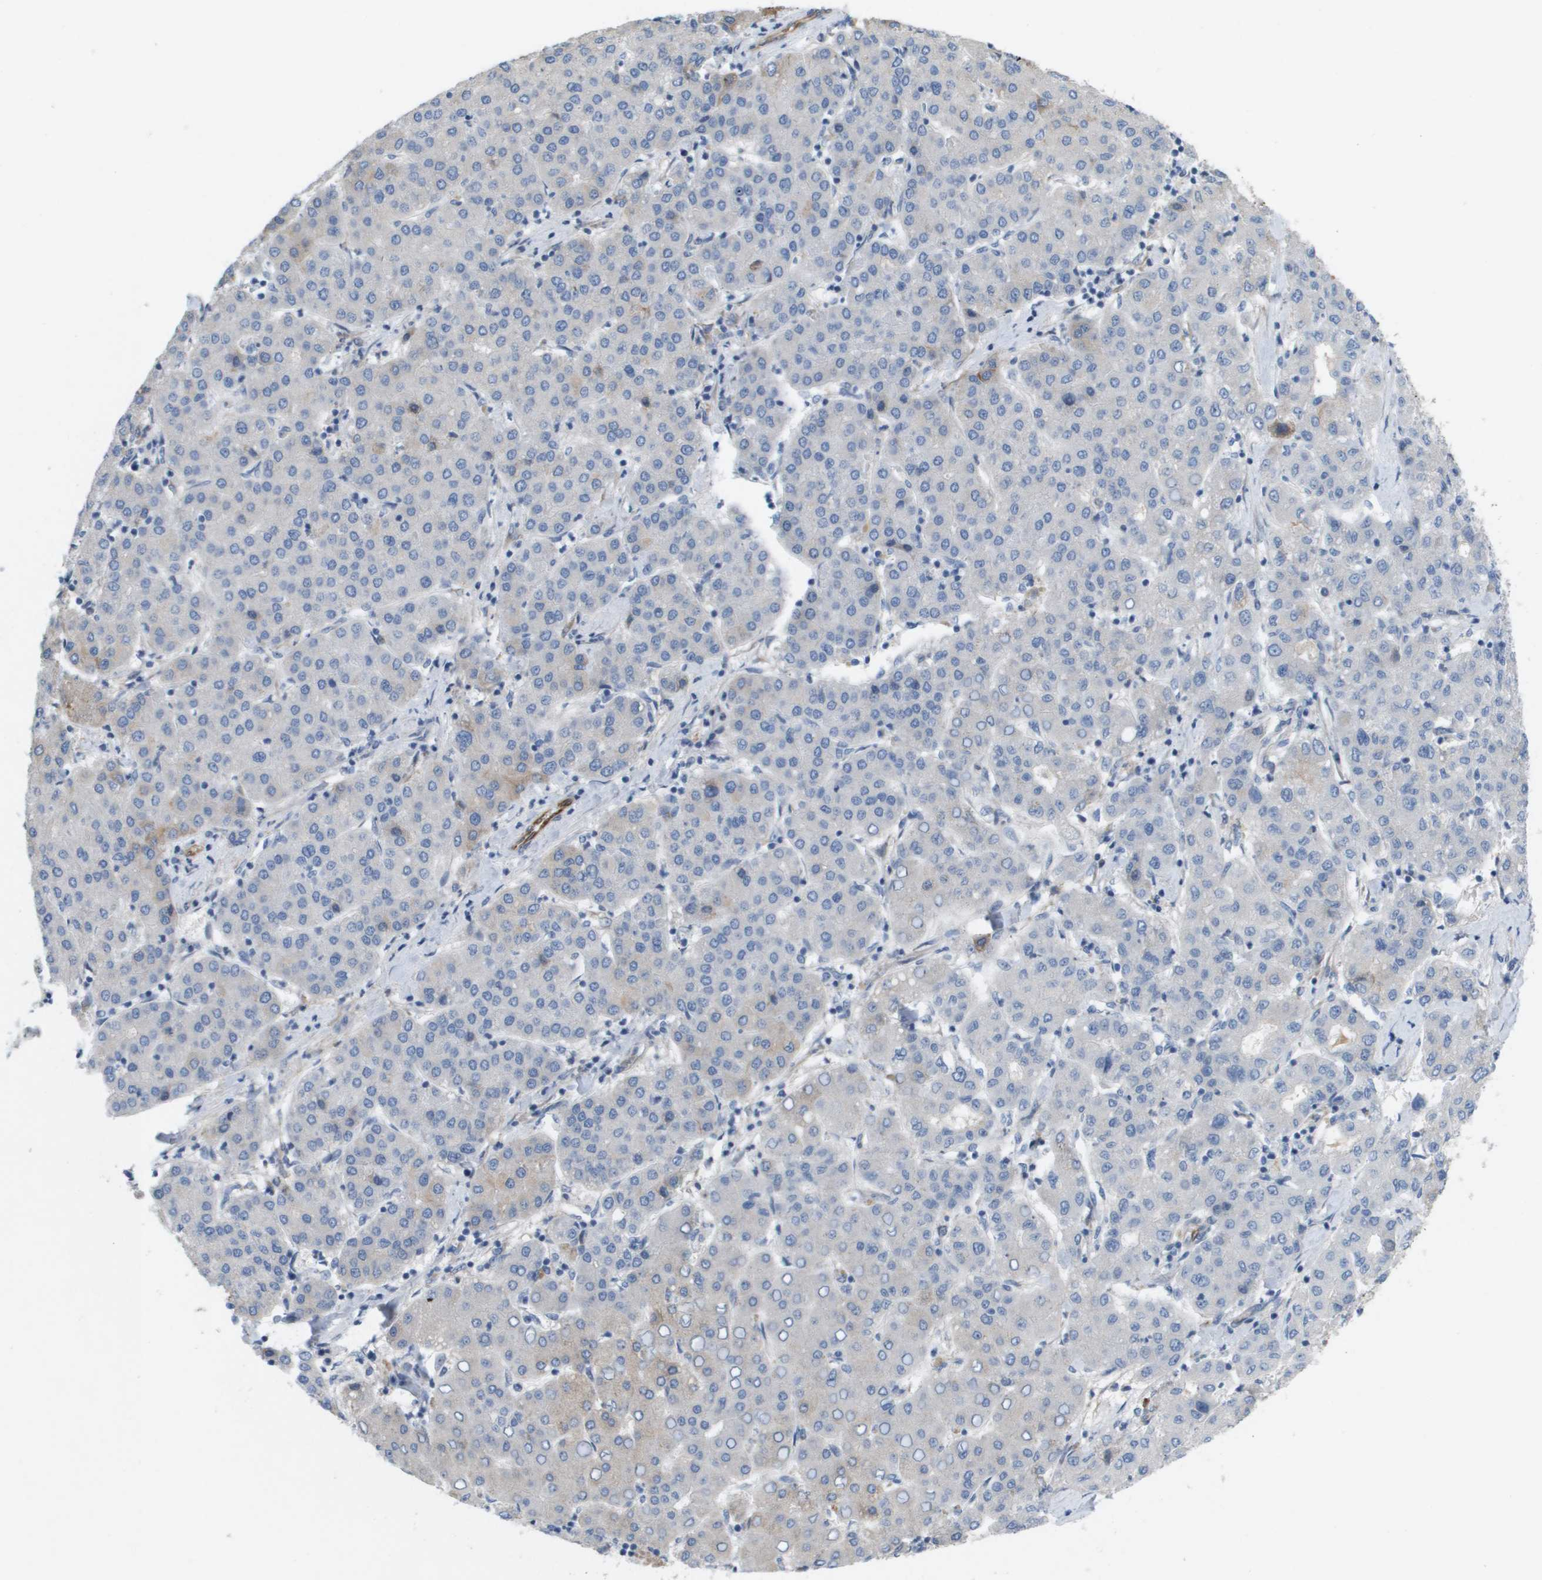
{"staining": {"intensity": "negative", "quantity": "none", "location": "none"}, "tissue": "liver cancer", "cell_type": "Tumor cells", "image_type": "cancer", "snomed": [{"axis": "morphology", "description": "Carcinoma, Hepatocellular, NOS"}, {"axis": "topography", "description": "Liver"}], "caption": "DAB immunohistochemical staining of hepatocellular carcinoma (liver) reveals no significant expression in tumor cells. (DAB (3,3'-diaminobenzidine) immunohistochemistry, high magnification).", "gene": "MARCHF8", "patient": {"sex": "male", "age": 65}}